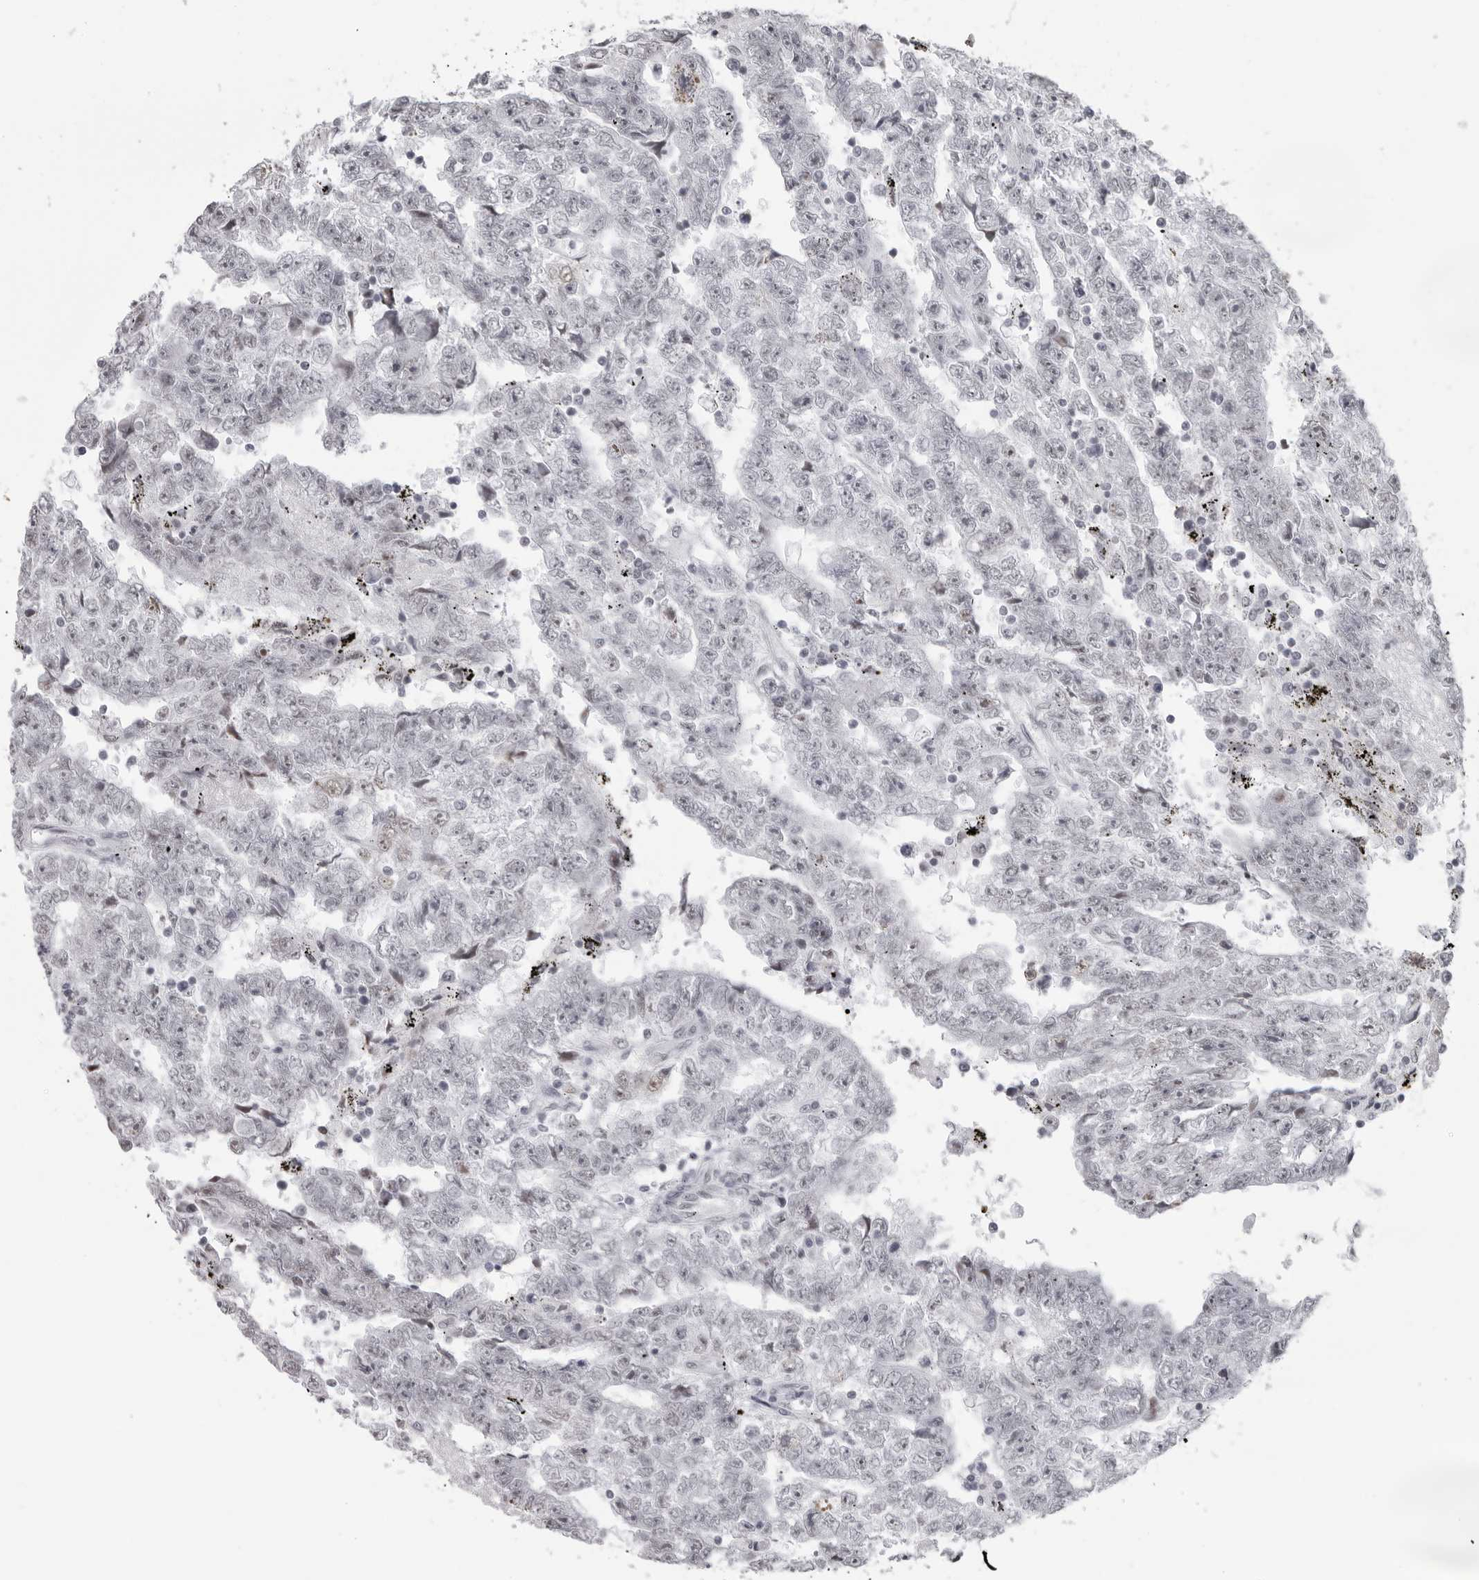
{"staining": {"intensity": "negative", "quantity": "none", "location": "none"}, "tissue": "testis cancer", "cell_type": "Tumor cells", "image_type": "cancer", "snomed": [{"axis": "morphology", "description": "Carcinoma, Embryonal, NOS"}, {"axis": "topography", "description": "Testis"}], "caption": "This is an immunohistochemistry photomicrograph of embryonal carcinoma (testis). There is no expression in tumor cells.", "gene": "ESPN", "patient": {"sex": "male", "age": 25}}